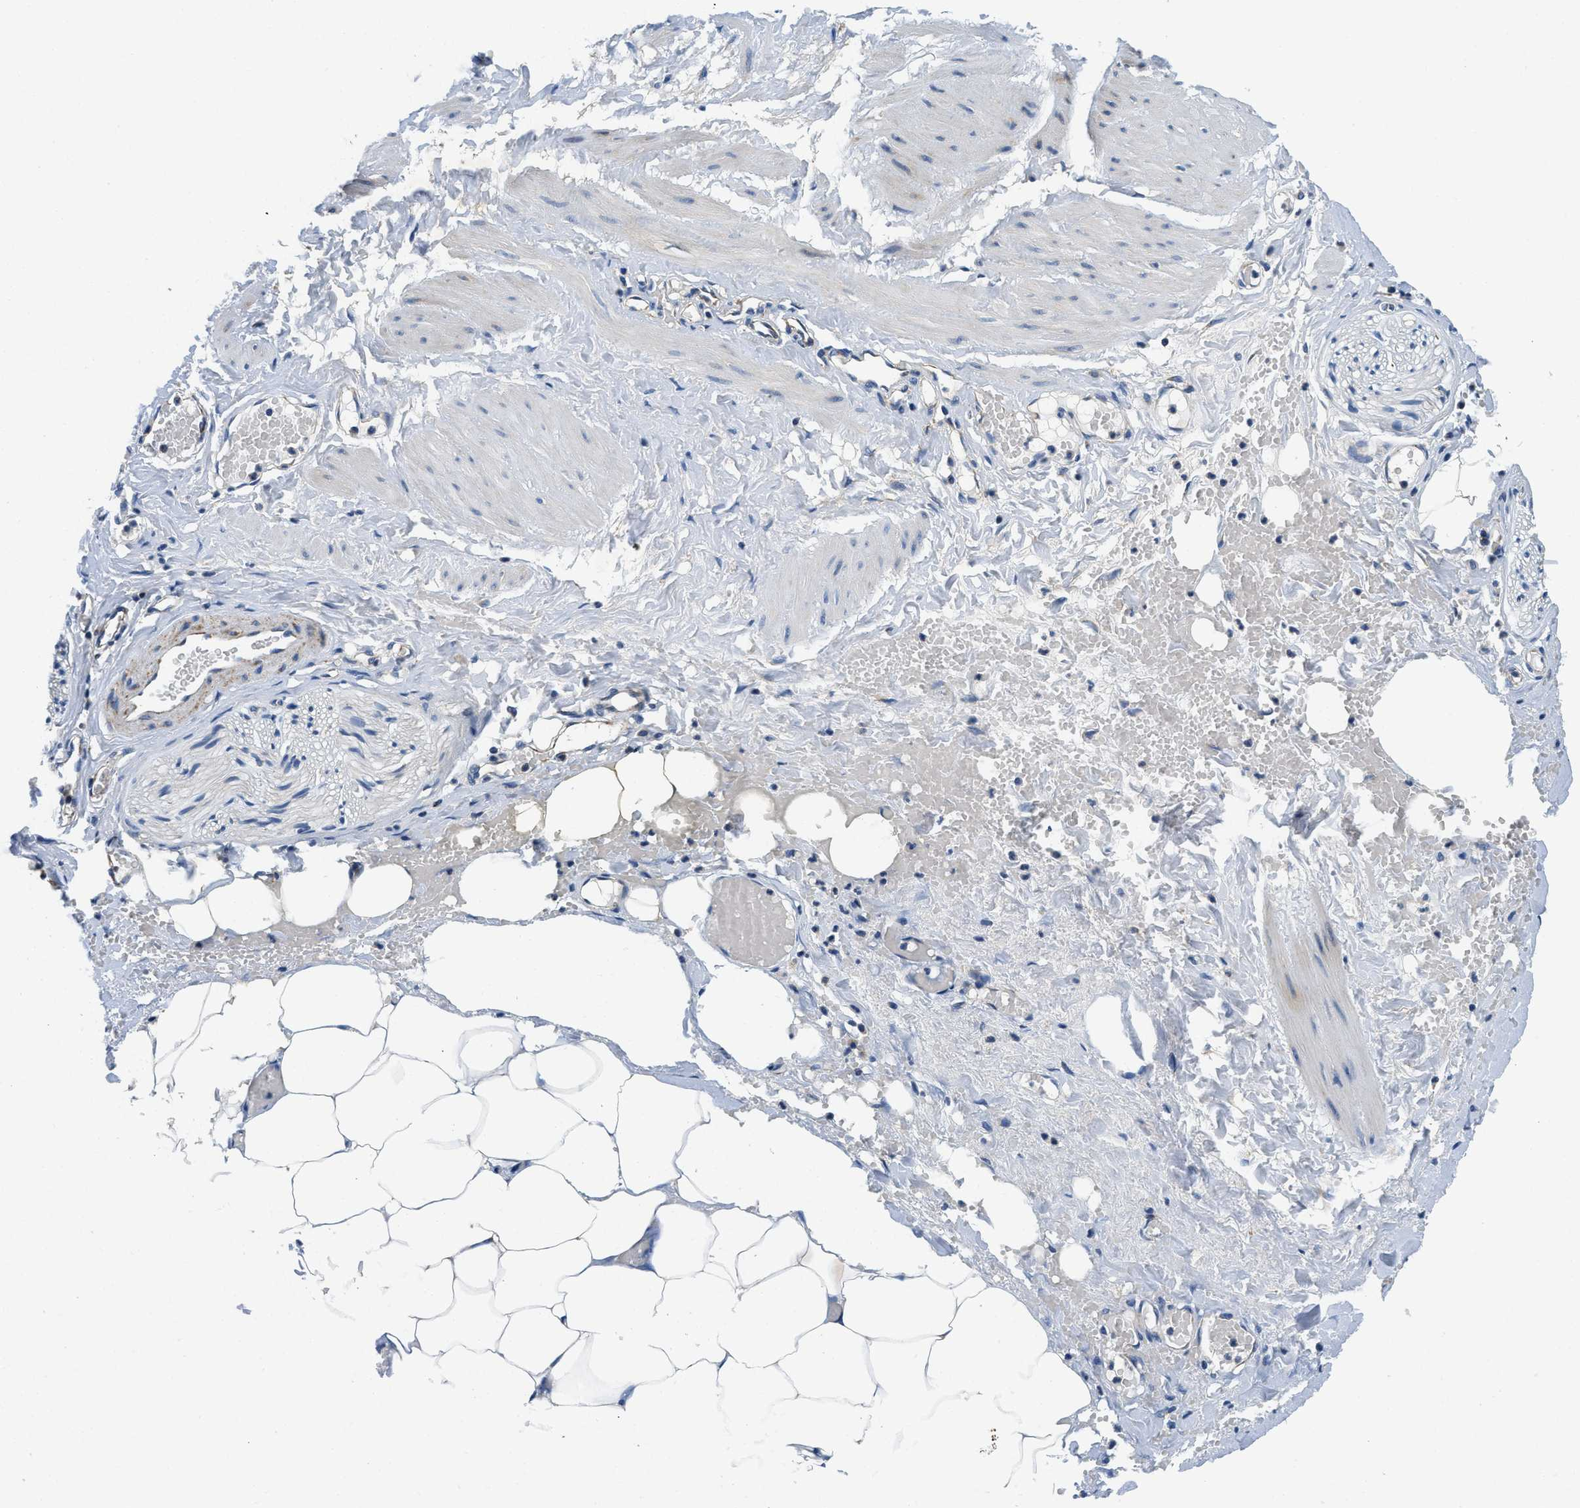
{"staining": {"intensity": "moderate", "quantity": ">75%", "location": "cytoplasmic/membranous"}, "tissue": "adipose tissue", "cell_type": "Adipocytes", "image_type": "normal", "snomed": [{"axis": "morphology", "description": "Normal tissue, NOS"}, {"axis": "topography", "description": "Soft tissue"}, {"axis": "topography", "description": "Vascular tissue"}], "caption": "Human adipose tissue stained for a protein (brown) exhibits moderate cytoplasmic/membranous positive positivity in approximately >75% of adipocytes.", "gene": "SAMD4B", "patient": {"sex": "female", "age": 35}}